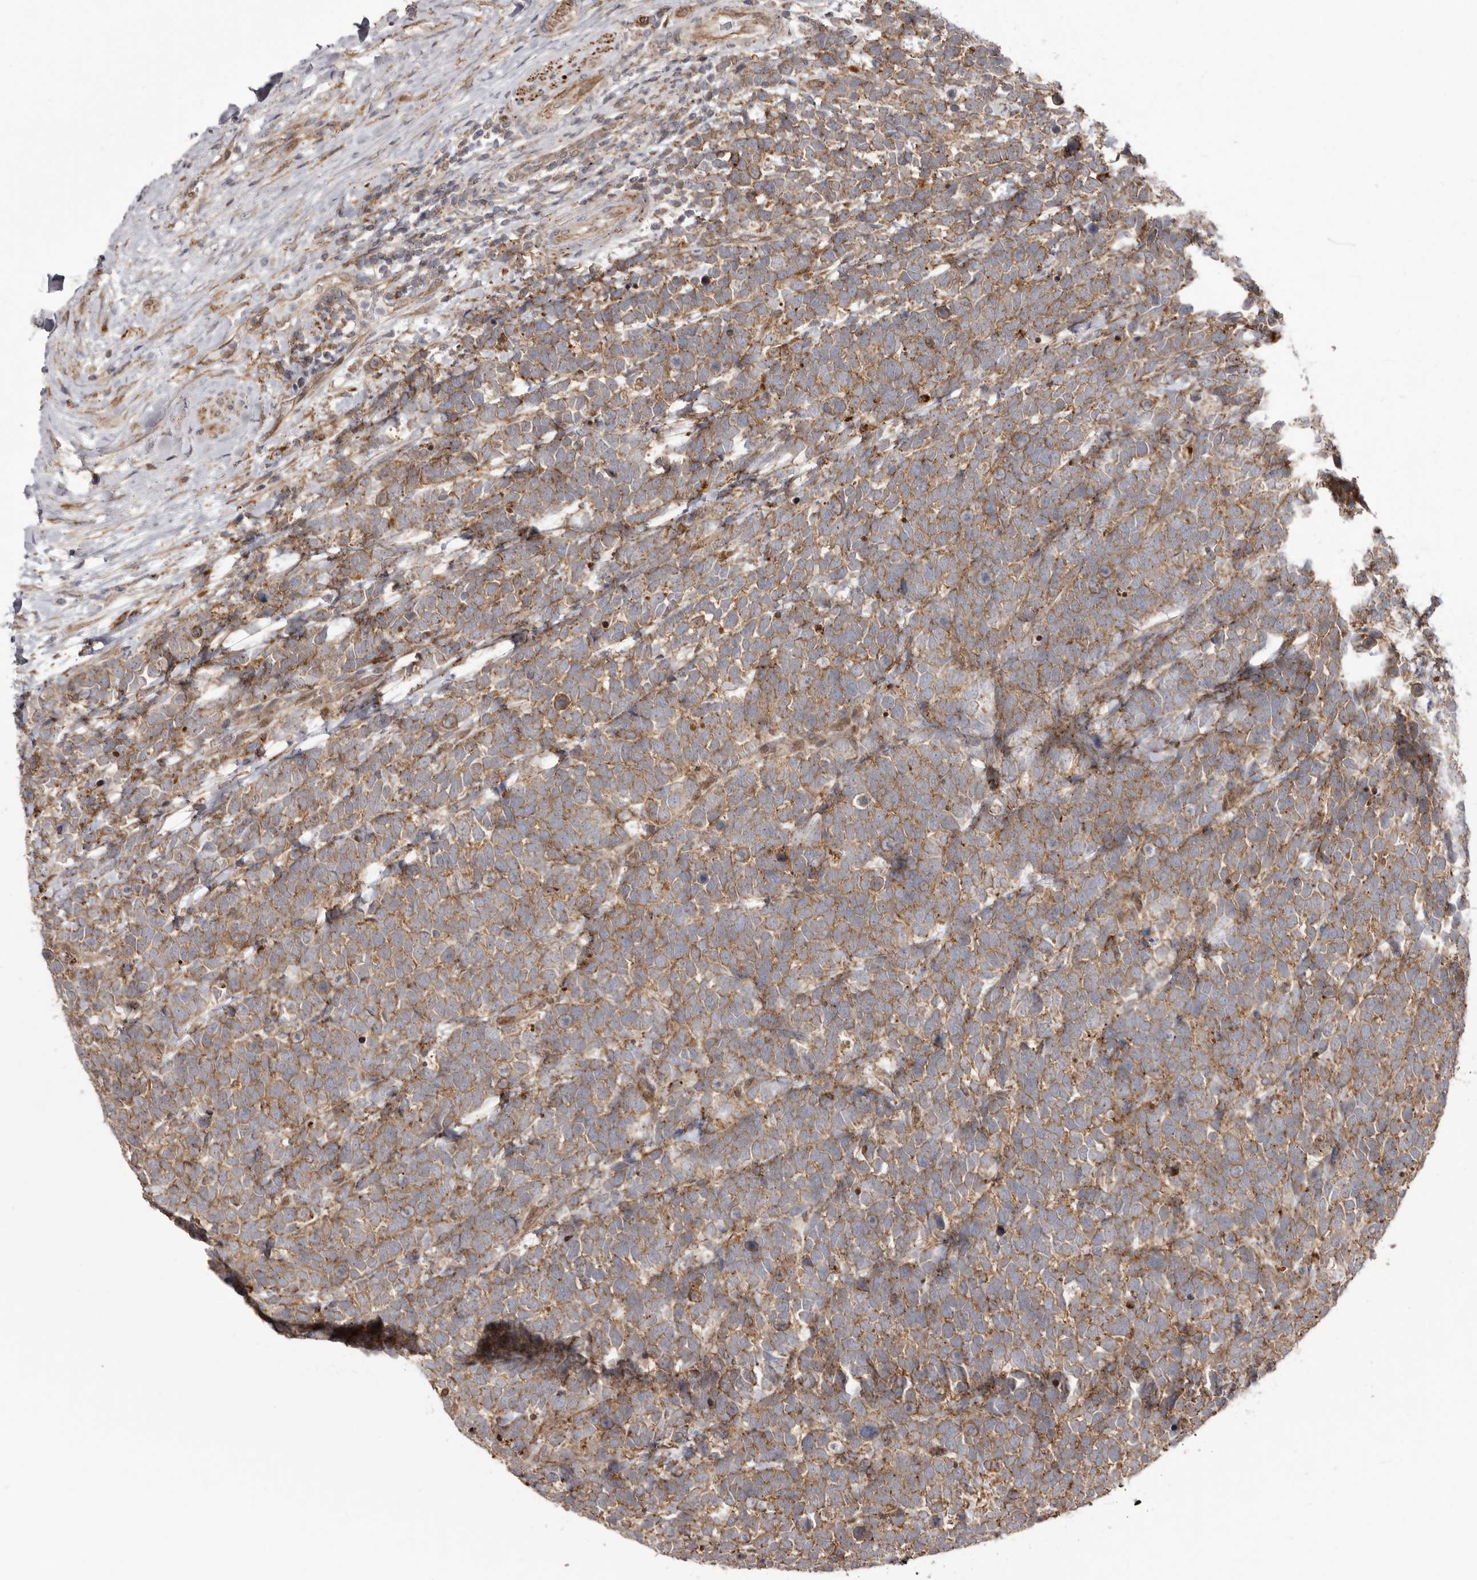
{"staining": {"intensity": "moderate", "quantity": ">75%", "location": "cytoplasmic/membranous"}, "tissue": "urothelial cancer", "cell_type": "Tumor cells", "image_type": "cancer", "snomed": [{"axis": "morphology", "description": "Urothelial carcinoma, High grade"}, {"axis": "topography", "description": "Urinary bladder"}], "caption": "This is a histology image of immunohistochemistry (IHC) staining of urothelial cancer, which shows moderate positivity in the cytoplasmic/membranous of tumor cells.", "gene": "NUP43", "patient": {"sex": "female", "age": 82}}